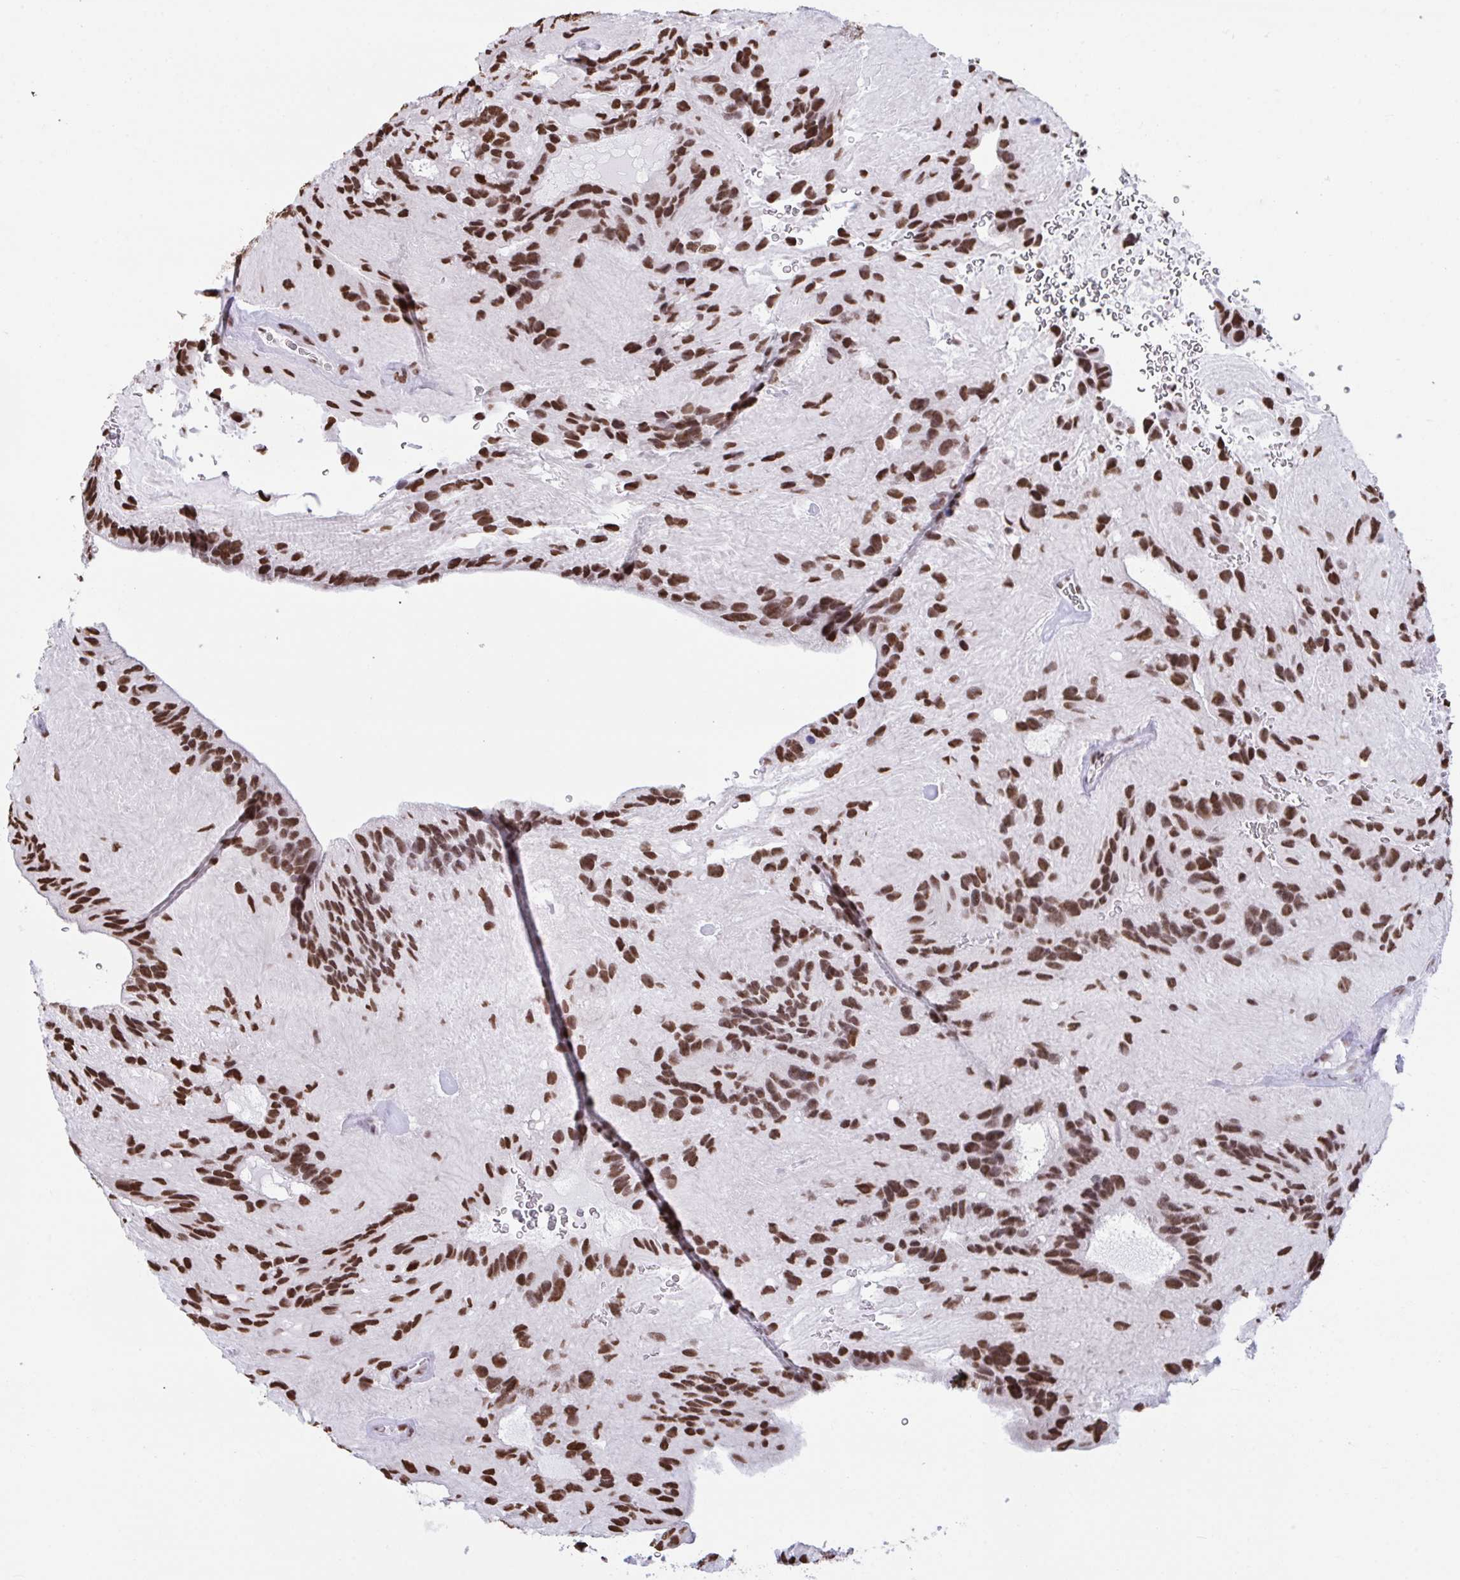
{"staining": {"intensity": "strong", "quantity": ">75%", "location": "nuclear"}, "tissue": "glioma", "cell_type": "Tumor cells", "image_type": "cancer", "snomed": [{"axis": "morphology", "description": "Glioma, malignant, Low grade"}, {"axis": "topography", "description": "Brain"}], "caption": "Glioma stained with immunohistochemistry (IHC) reveals strong nuclear expression in about >75% of tumor cells.", "gene": "HNRNPDL", "patient": {"sex": "male", "age": 31}}